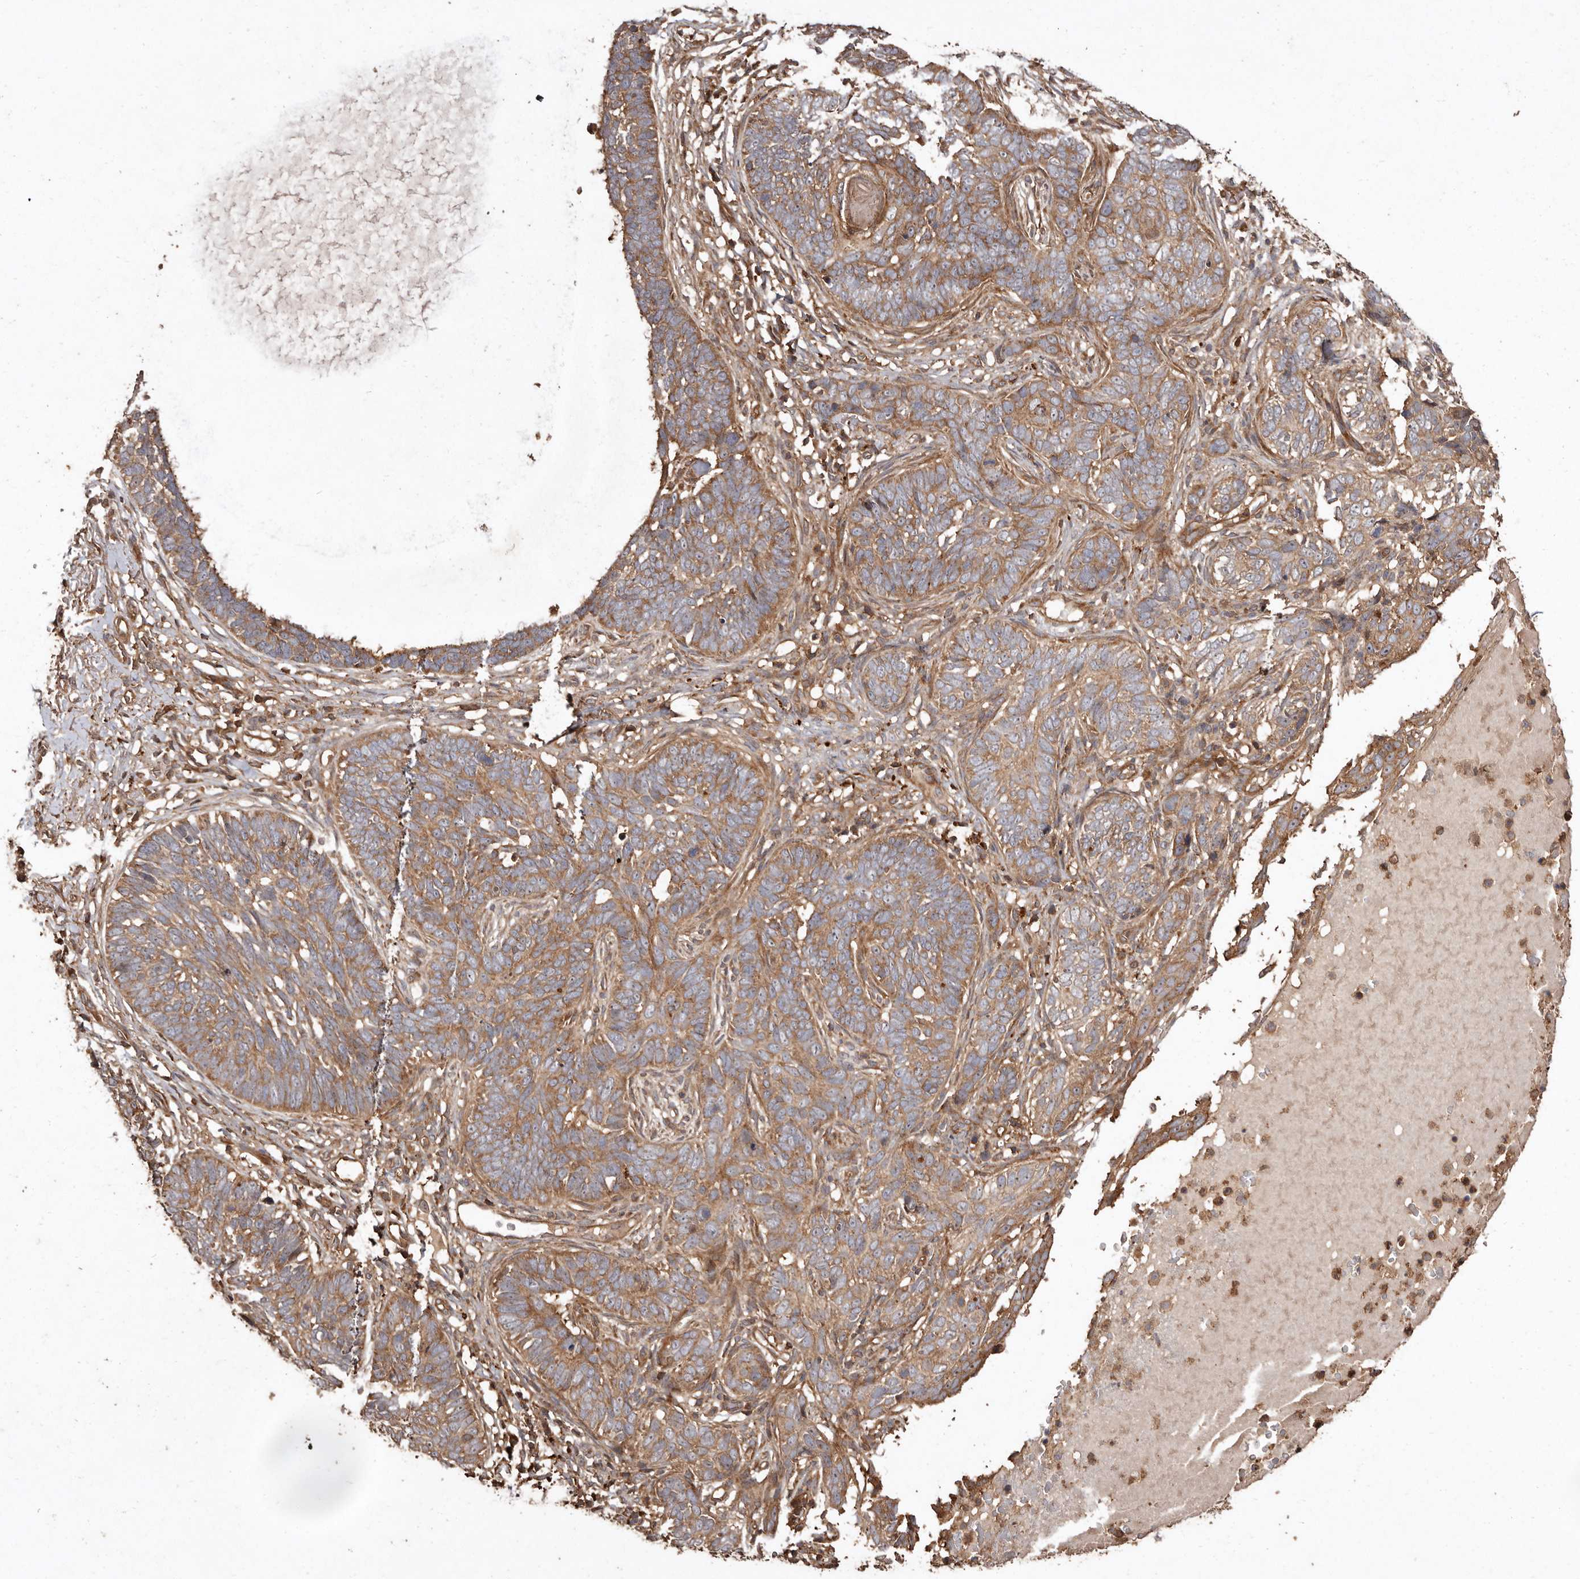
{"staining": {"intensity": "moderate", "quantity": ">75%", "location": "cytoplasmic/membranous"}, "tissue": "skin cancer", "cell_type": "Tumor cells", "image_type": "cancer", "snomed": [{"axis": "morphology", "description": "Normal tissue, NOS"}, {"axis": "morphology", "description": "Basal cell carcinoma"}, {"axis": "topography", "description": "Skin"}], "caption": "An immunohistochemistry image of neoplastic tissue is shown. Protein staining in brown highlights moderate cytoplasmic/membranous positivity in basal cell carcinoma (skin) within tumor cells. (brown staining indicates protein expression, while blue staining denotes nuclei).", "gene": "RWDD1", "patient": {"sex": "male", "age": 77}}